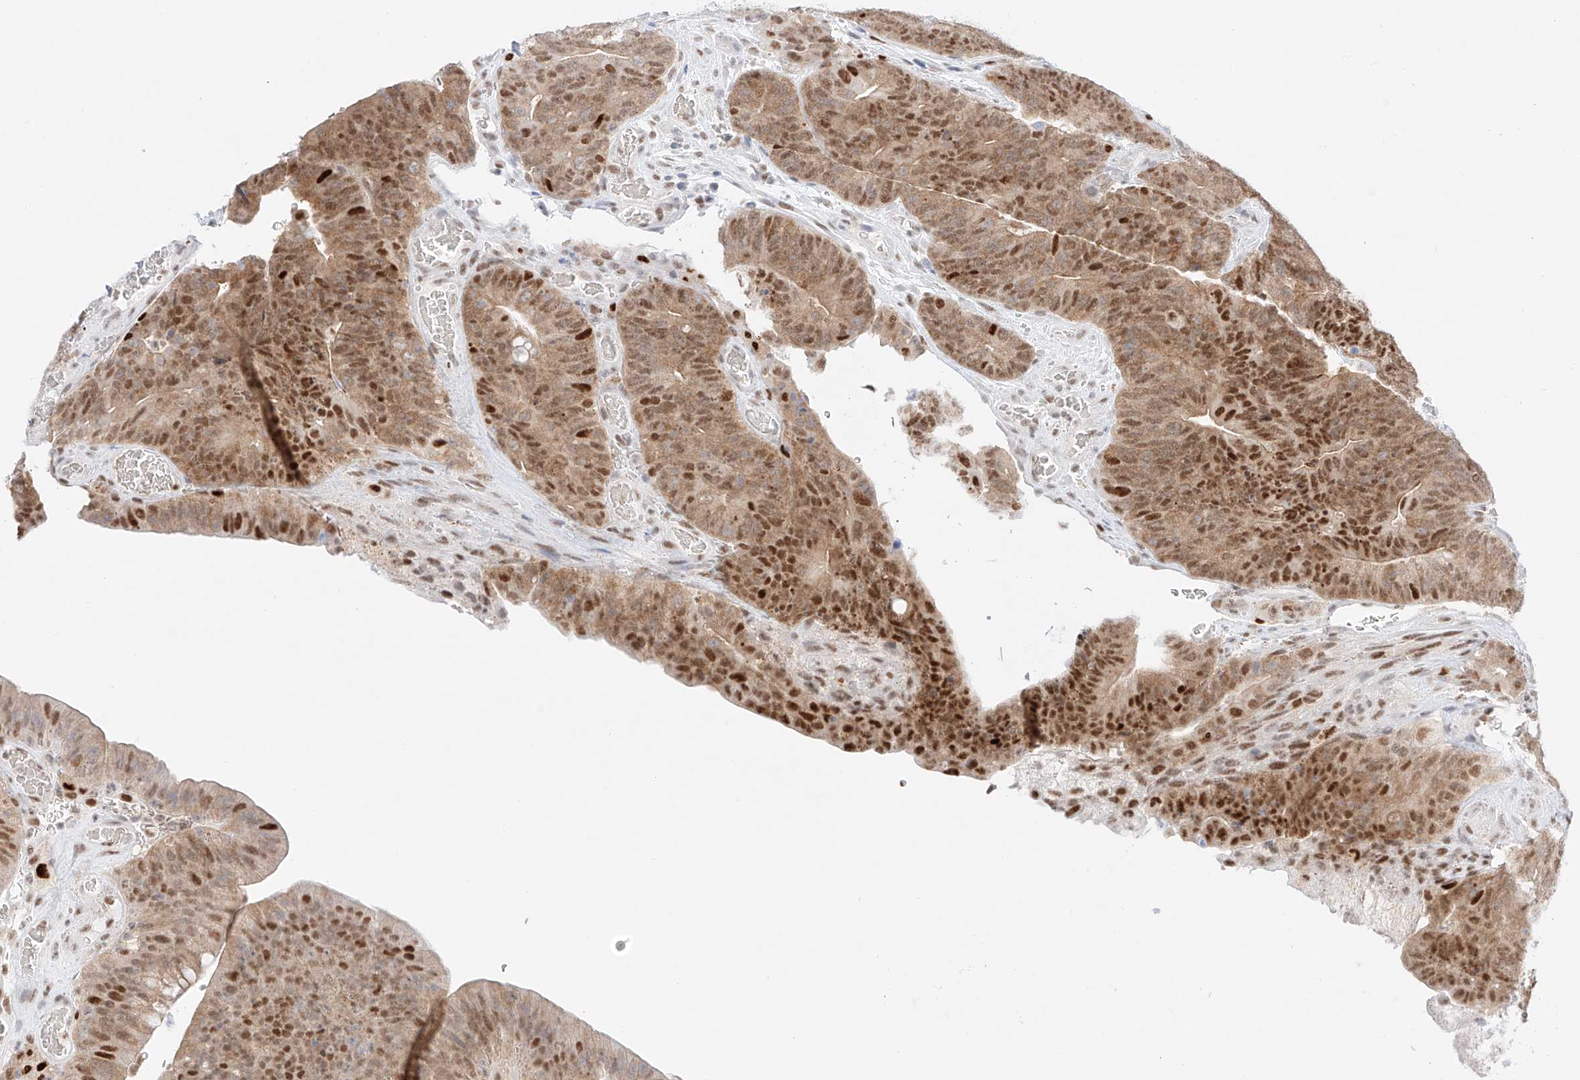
{"staining": {"intensity": "strong", "quantity": "25%-75%", "location": "nuclear"}, "tissue": "colorectal cancer", "cell_type": "Tumor cells", "image_type": "cancer", "snomed": [{"axis": "morphology", "description": "Normal tissue, NOS"}, {"axis": "topography", "description": "Colon"}], "caption": "Immunohistochemical staining of colorectal cancer displays high levels of strong nuclear protein positivity in about 25%-75% of tumor cells.", "gene": "APIP", "patient": {"sex": "female", "age": 82}}